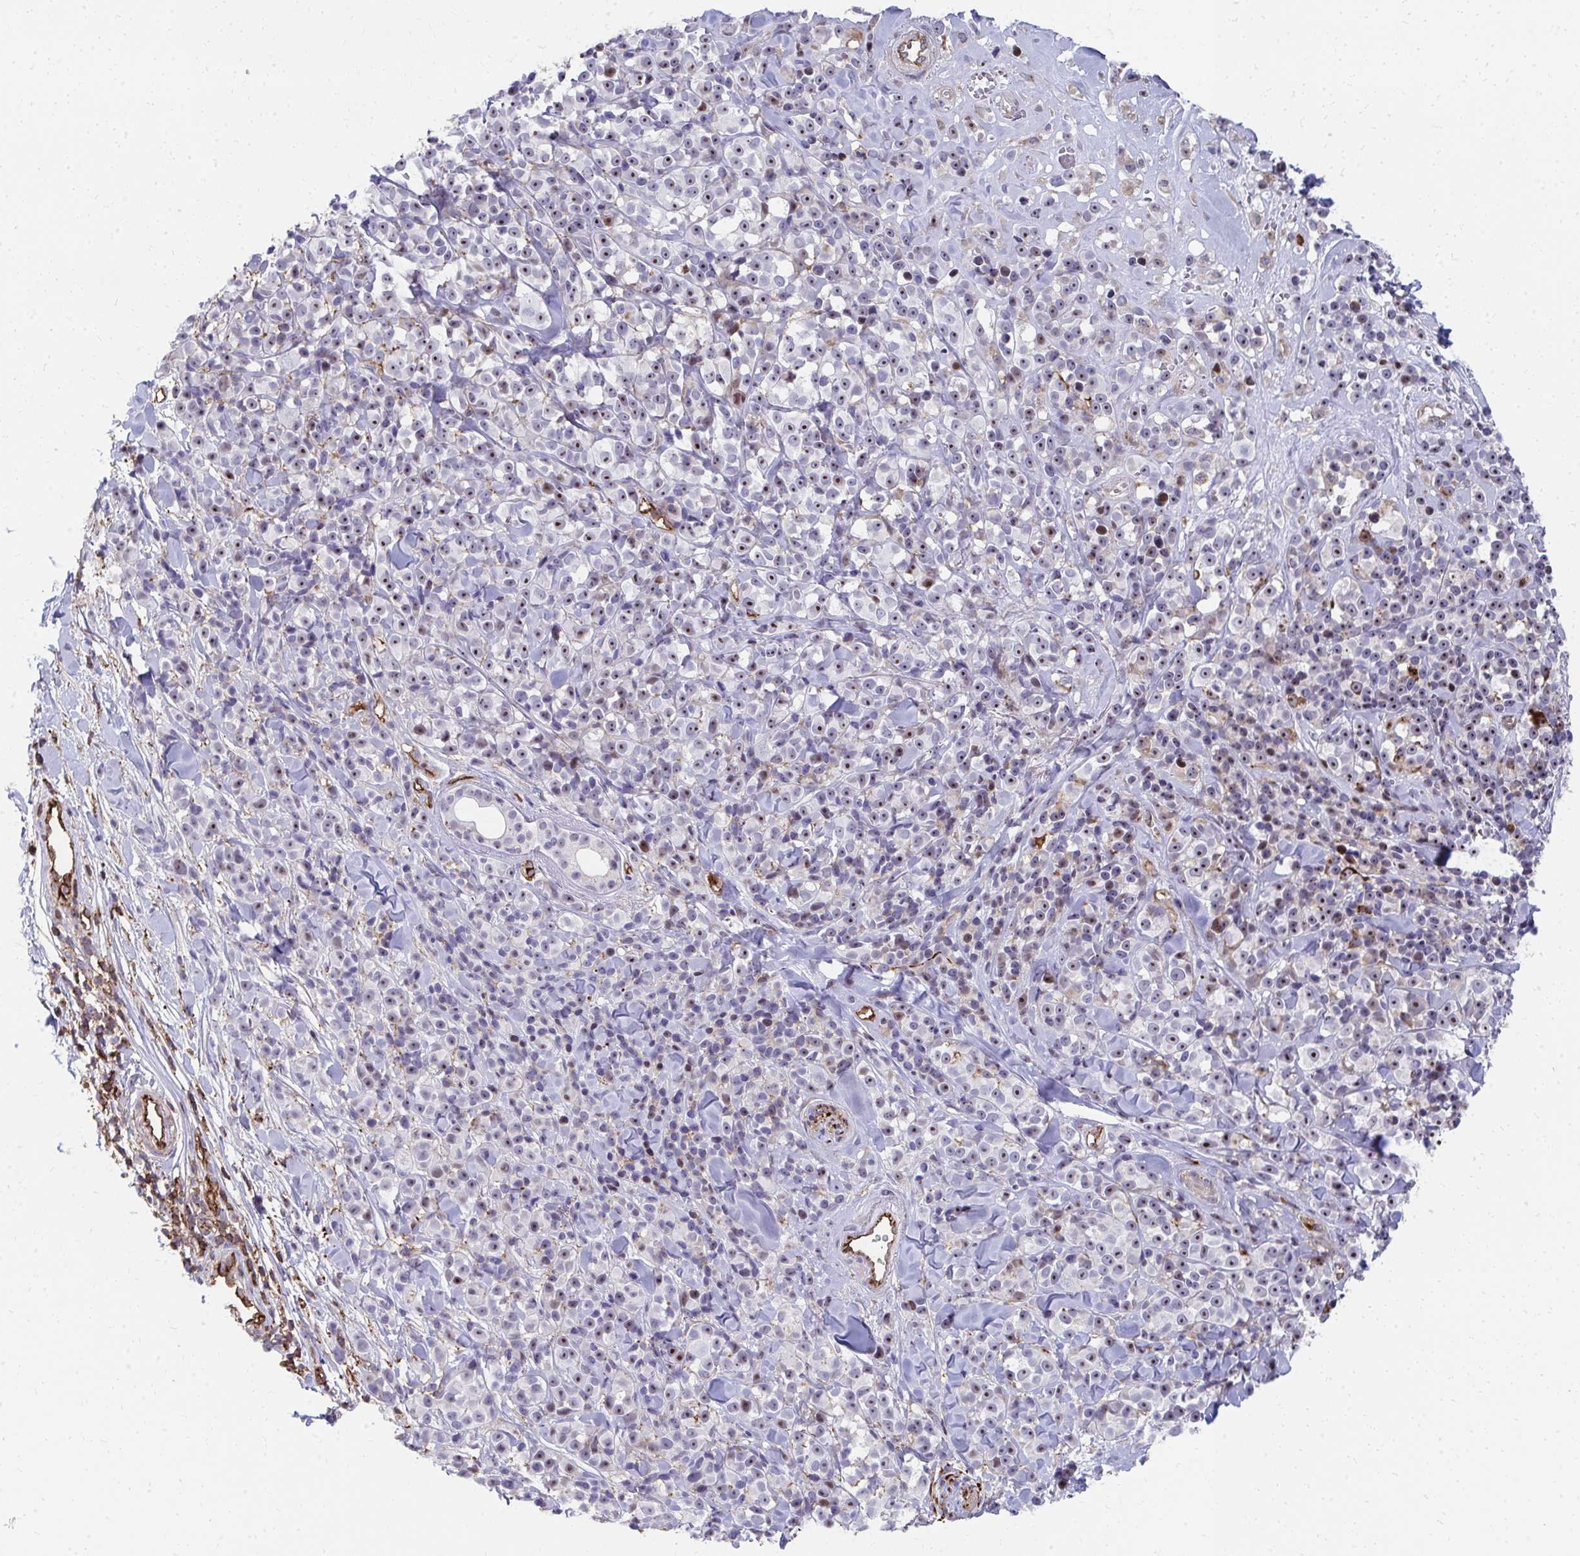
{"staining": {"intensity": "moderate", "quantity": "25%-75%", "location": "nuclear"}, "tissue": "melanoma", "cell_type": "Tumor cells", "image_type": "cancer", "snomed": [{"axis": "morphology", "description": "Malignant melanoma, NOS"}, {"axis": "topography", "description": "Skin"}], "caption": "About 25%-75% of tumor cells in melanoma reveal moderate nuclear protein staining as visualized by brown immunohistochemical staining.", "gene": "FOXN3", "patient": {"sex": "male", "age": 85}}